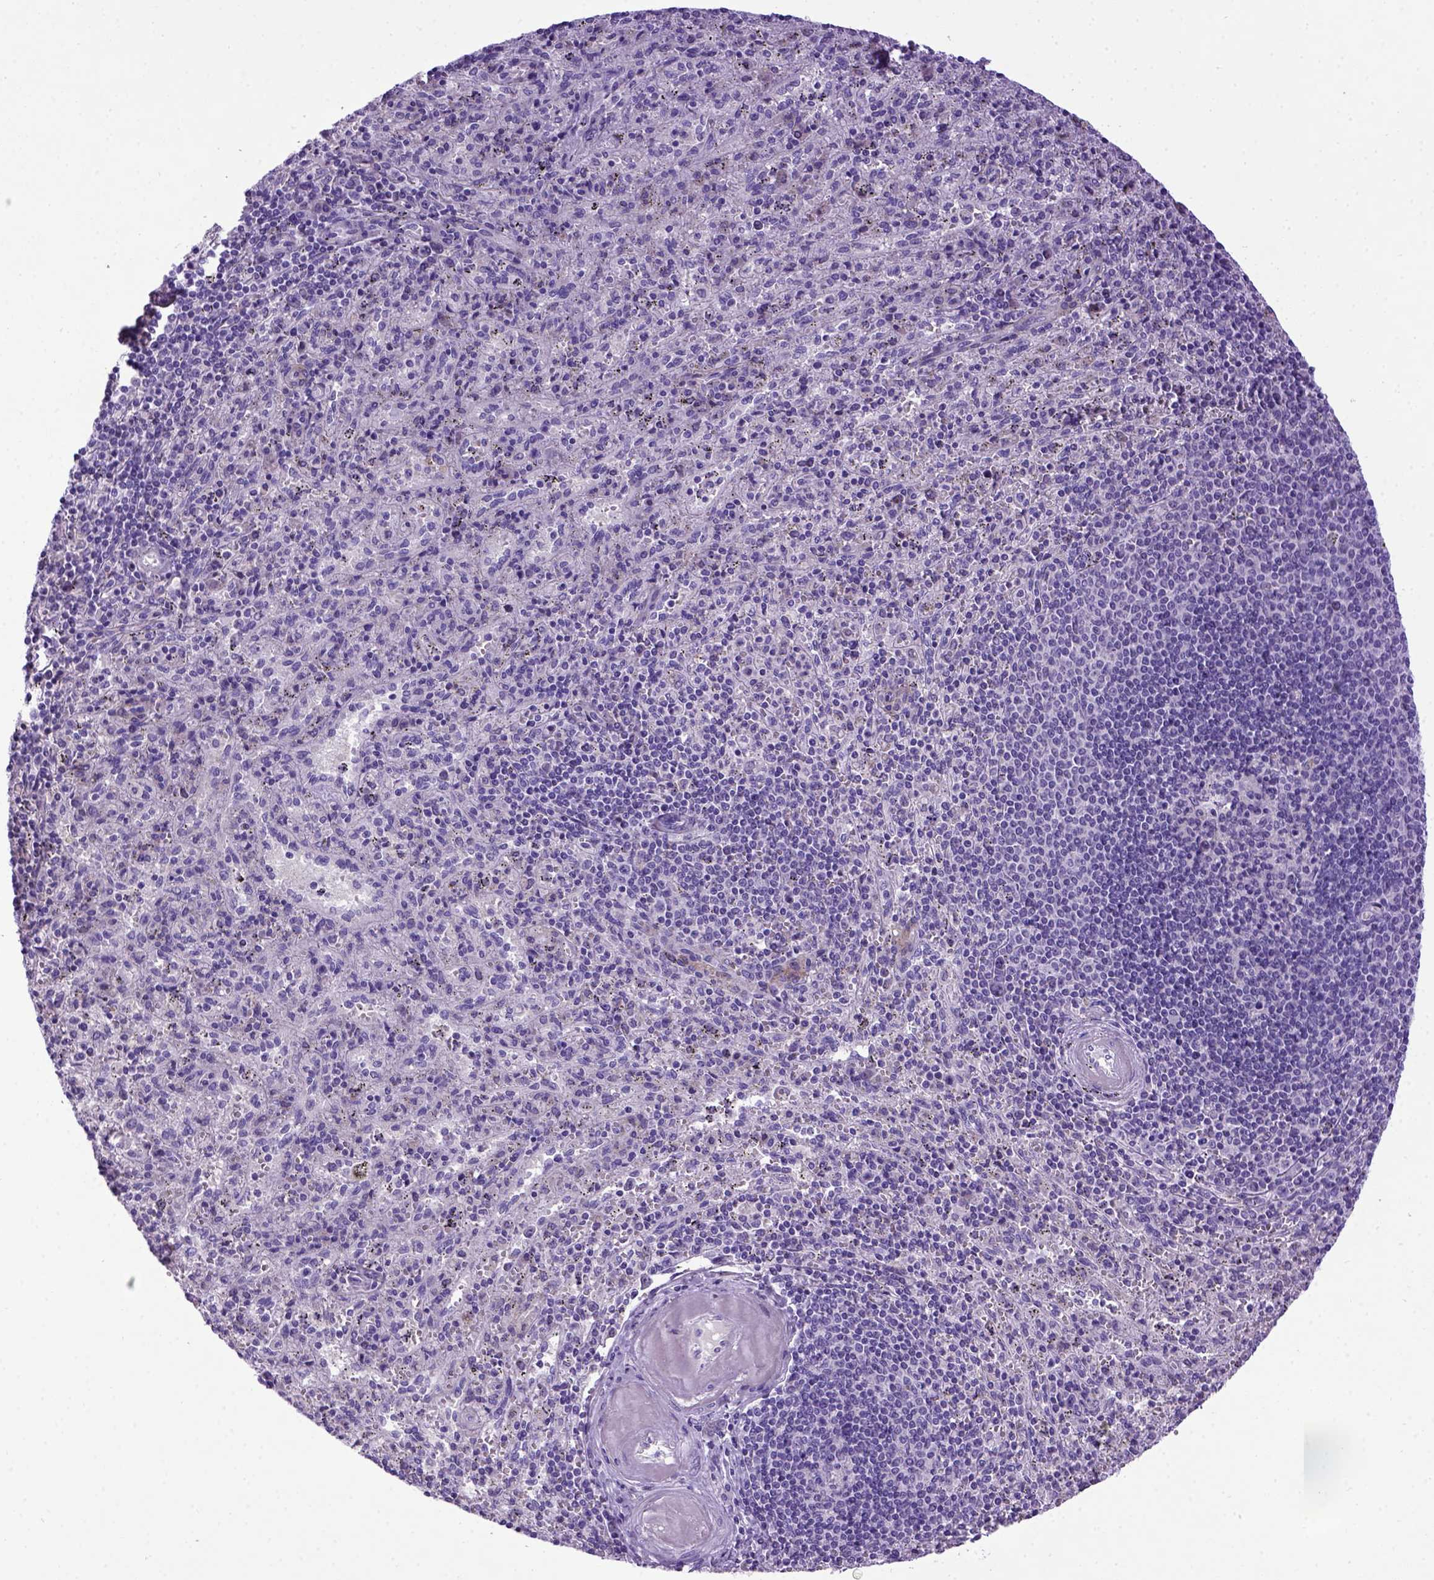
{"staining": {"intensity": "negative", "quantity": "none", "location": "none"}, "tissue": "spleen", "cell_type": "Cells in red pulp", "image_type": "normal", "snomed": [{"axis": "morphology", "description": "Normal tissue, NOS"}, {"axis": "topography", "description": "Spleen"}], "caption": "IHC photomicrograph of unremarkable spleen: spleen stained with DAB (3,3'-diaminobenzidine) reveals no significant protein expression in cells in red pulp. (Brightfield microscopy of DAB (3,3'-diaminobenzidine) immunohistochemistry (IHC) at high magnification).", "gene": "CDH1", "patient": {"sex": "male", "age": 57}}